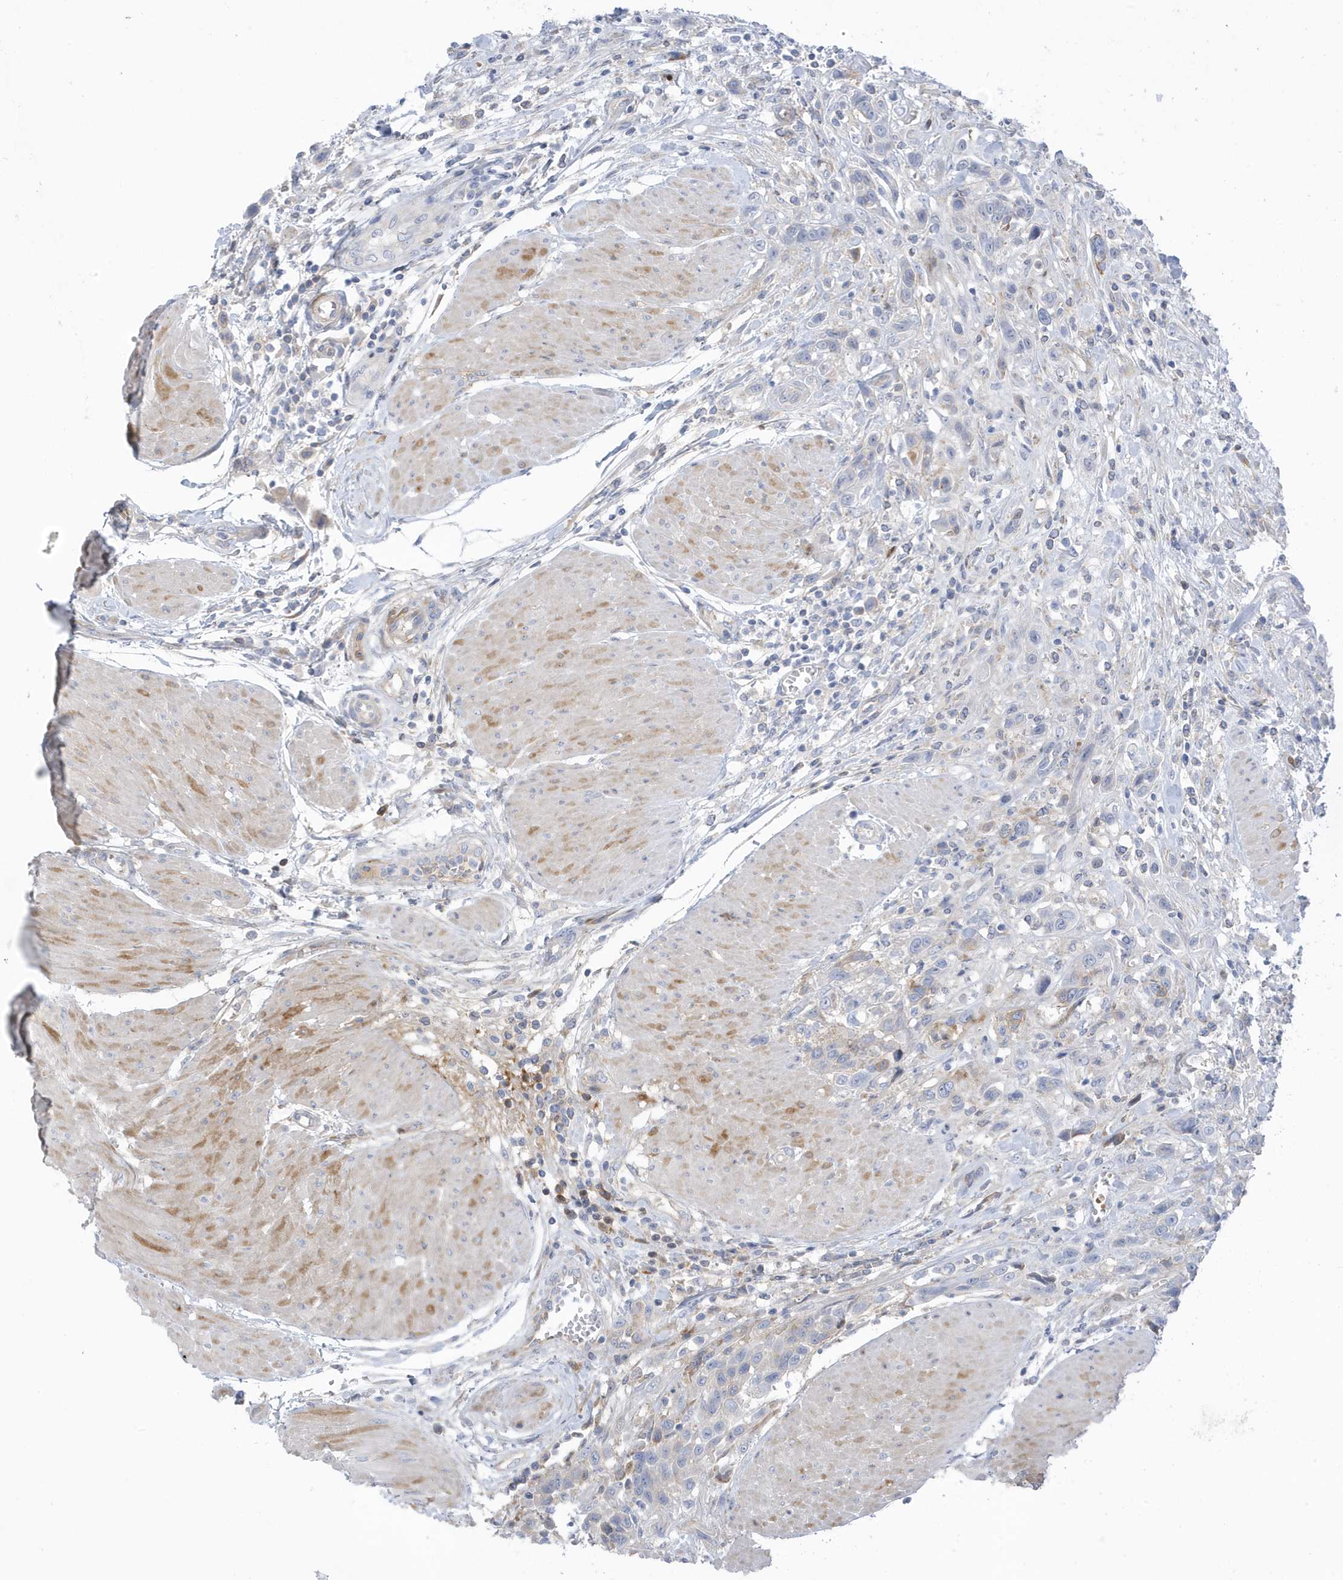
{"staining": {"intensity": "negative", "quantity": "none", "location": "none"}, "tissue": "urothelial cancer", "cell_type": "Tumor cells", "image_type": "cancer", "snomed": [{"axis": "morphology", "description": "Urothelial carcinoma, High grade"}, {"axis": "topography", "description": "Urinary bladder"}], "caption": "This photomicrograph is of urothelial cancer stained with IHC to label a protein in brown with the nuclei are counter-stained blue. There is no staining in tumor cells.", "gene": "ATP13A5", "patient": {"sex": "male", "age": 50}}